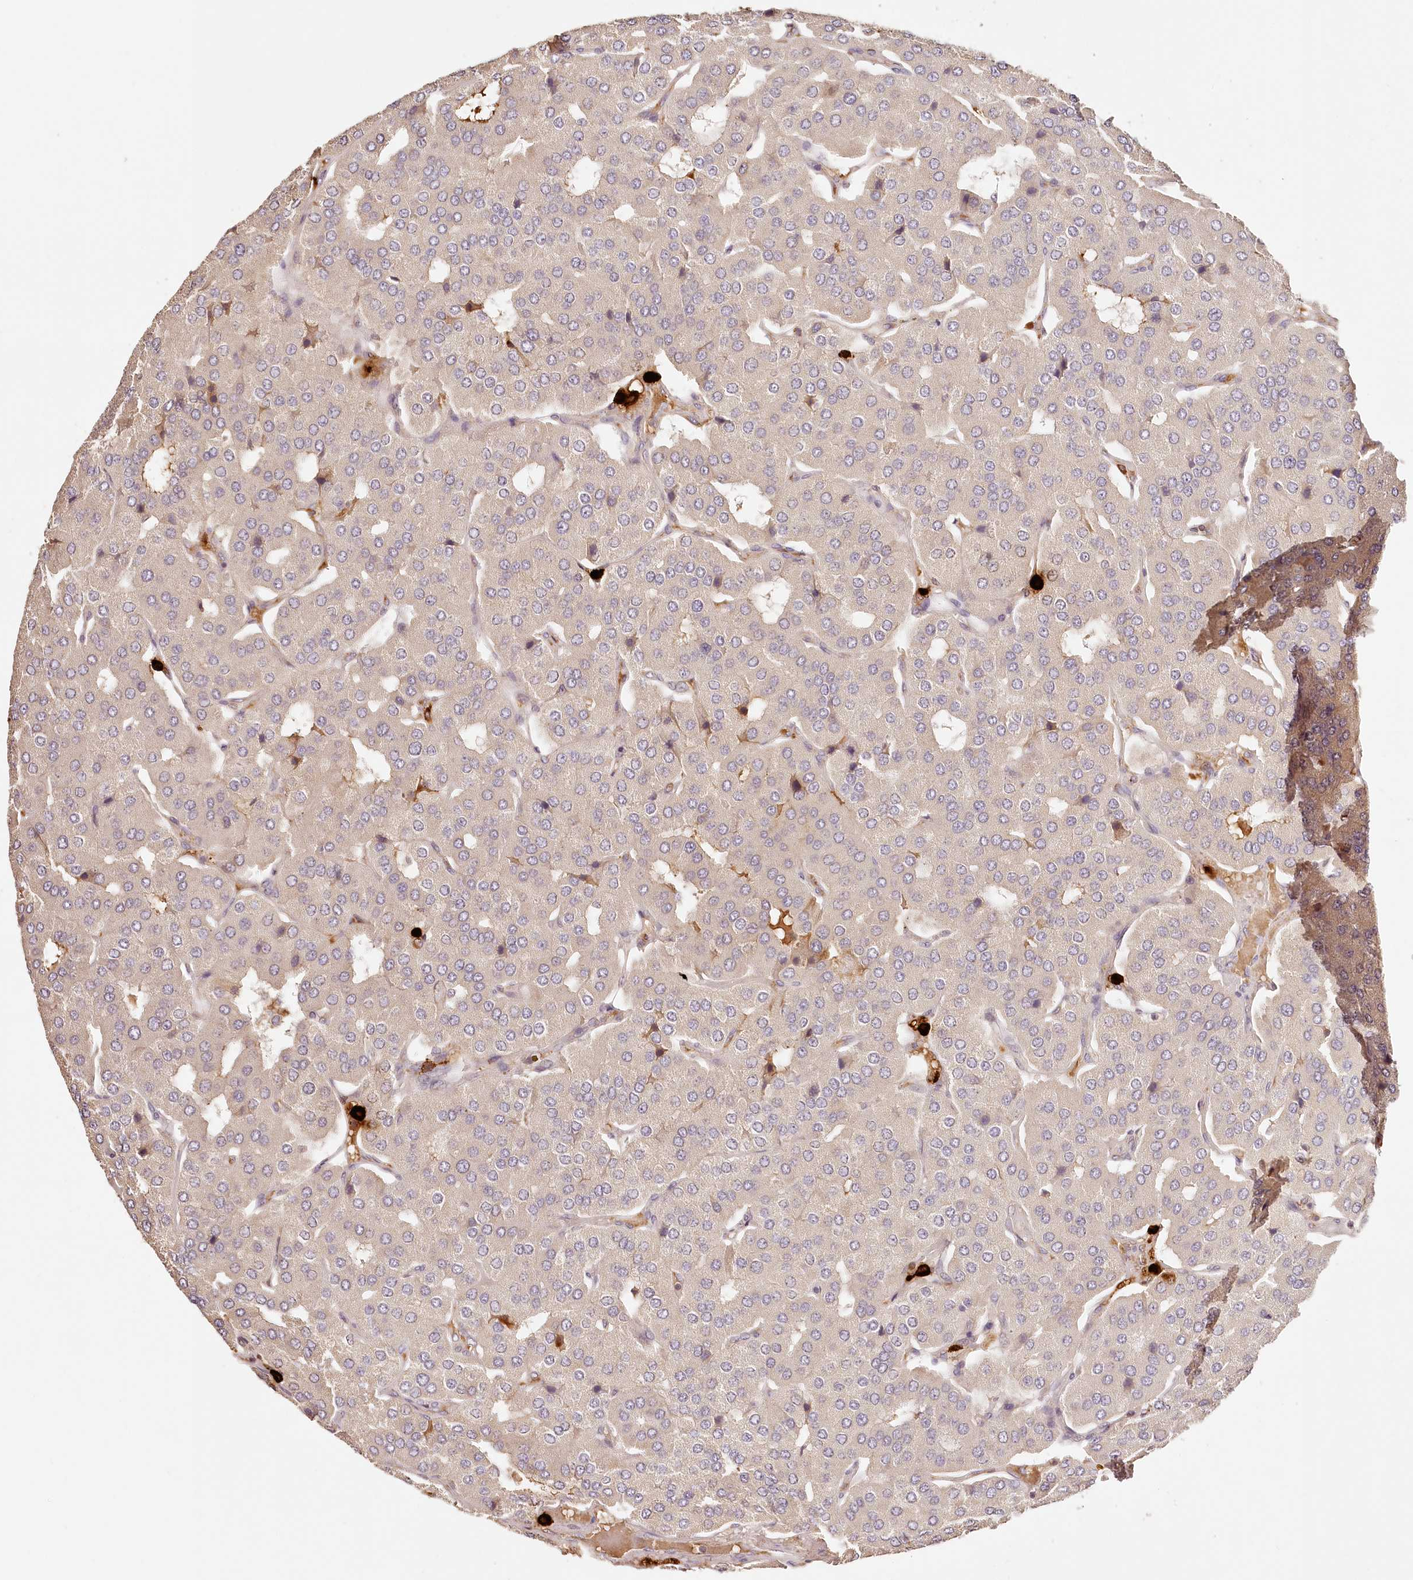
{"staining": {"intensity": "negative", "quantity": "none", "location": "none"}, "tissue": "parathyroid gland", "cell_type": "Glandular cells", "image_type": "normal", "snomed": [{"axis": "morphology", "description": "Normal tissue, NOS"}, {"axis": "morphology", "description": "Adenoma, NOS"}, {"axis": "topography", "description": "Parathyroid gland"}], "caption": "Protein analysis of normal parathyroid gland reveals no significant expression in glandular cells. The staining was performed using DAB to visualize the protein expression in brown, while the nuclei were stained in blue with hematoxylin (Magnification: 20x).", "gene": "SYNGR1", "patient": {"sex": "female", "age": 86}}